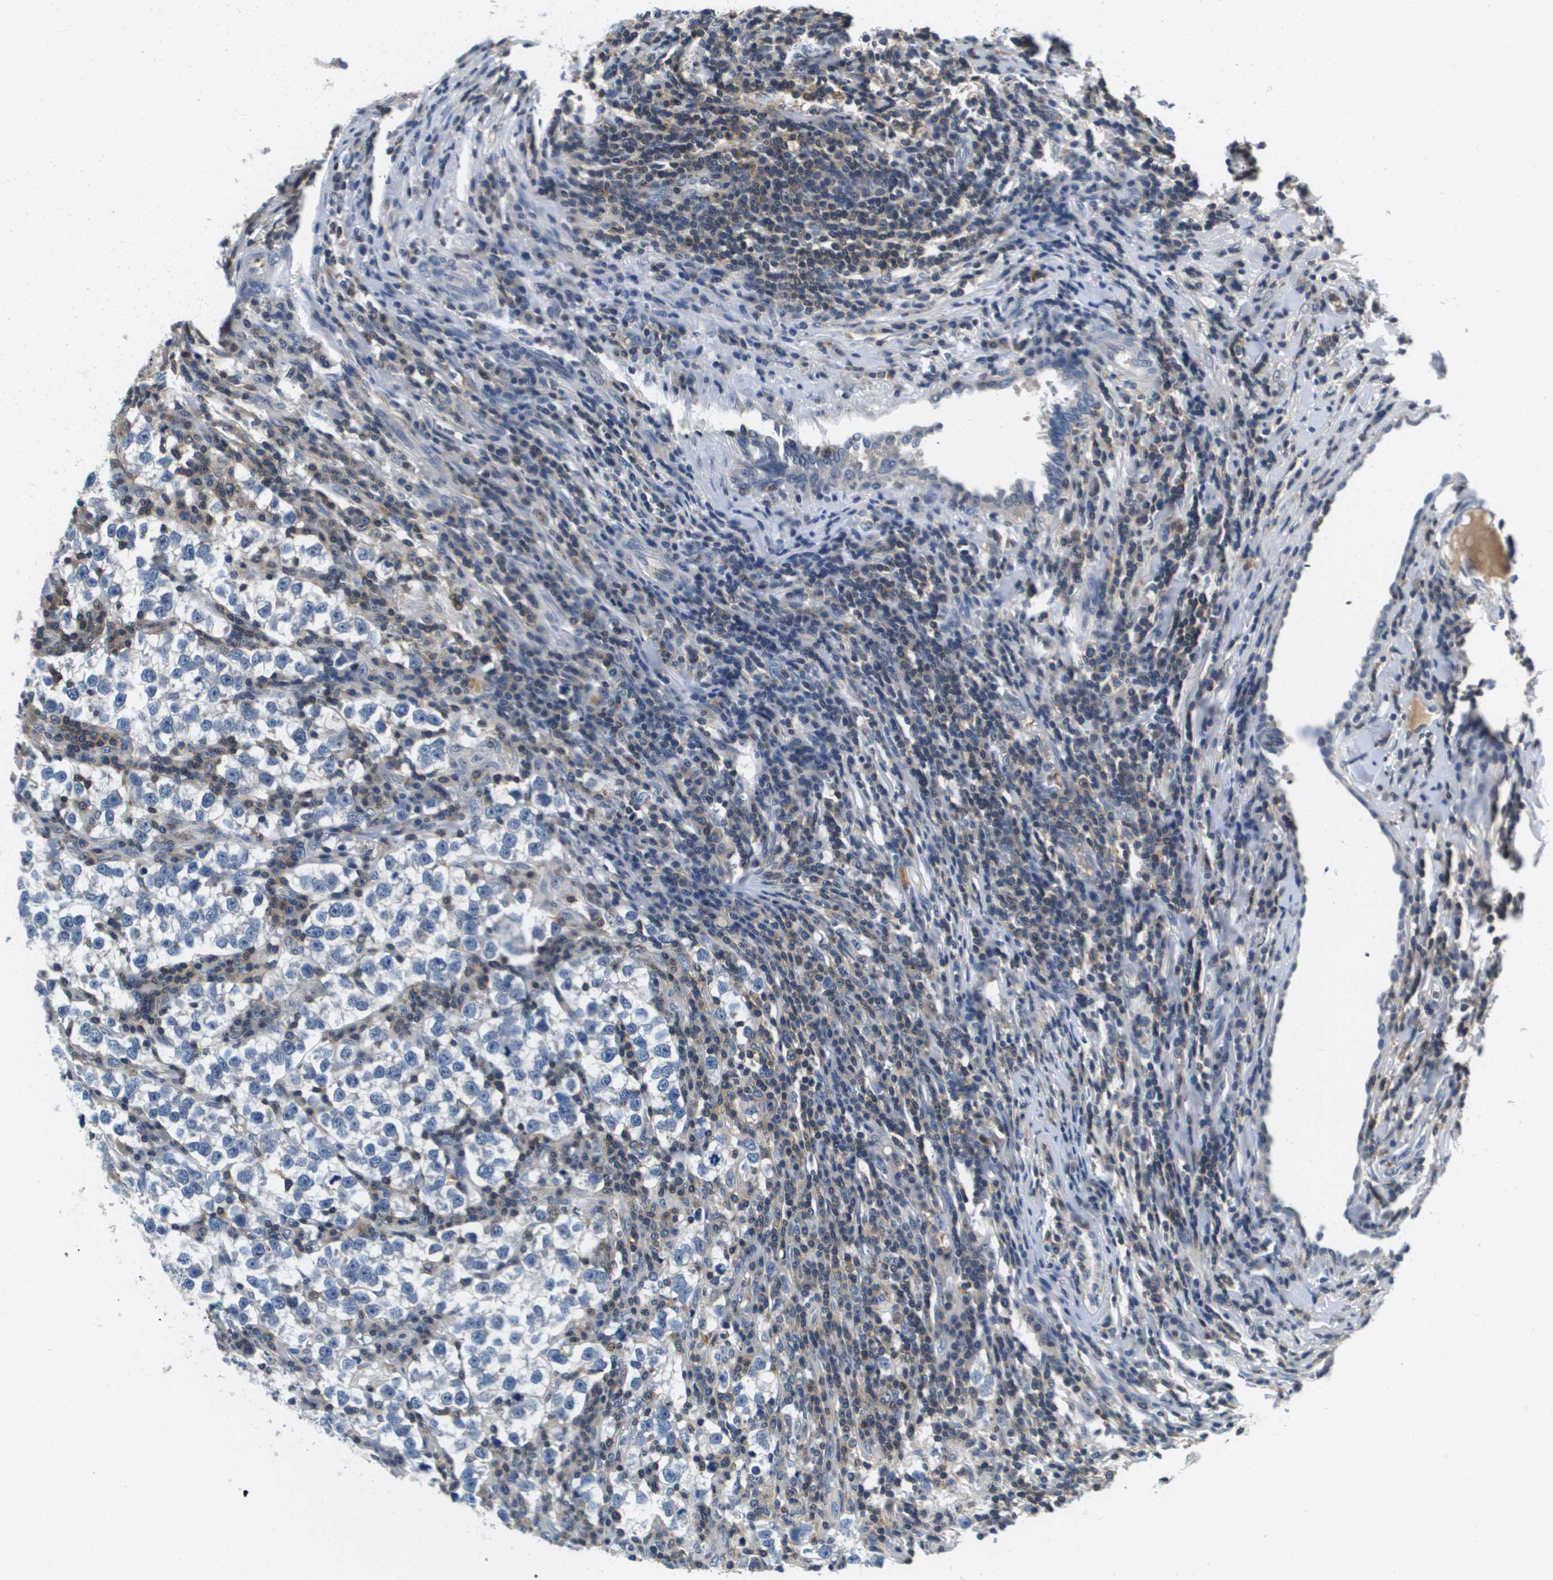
{"staining": {"intensity": "negative", "quantity": "none", "location": "none"}, "tissue": "testis cancer", "cell_type": "Tumor cells", "image_type": "cancer", "snomed": [{"axis": "morphology", "description": "Normal tissue, NOS"}, {"axis": "morphology", "description": "Seminoma, NOS"}, {"axis": "topography", "description": "Testis"}], "caption": "Immunohistochemical staining of human testis cancer reveals no significant expression in tumor cells.", "gene": "KCNQ5", "patient": {"sex": "male", "age": 43}}